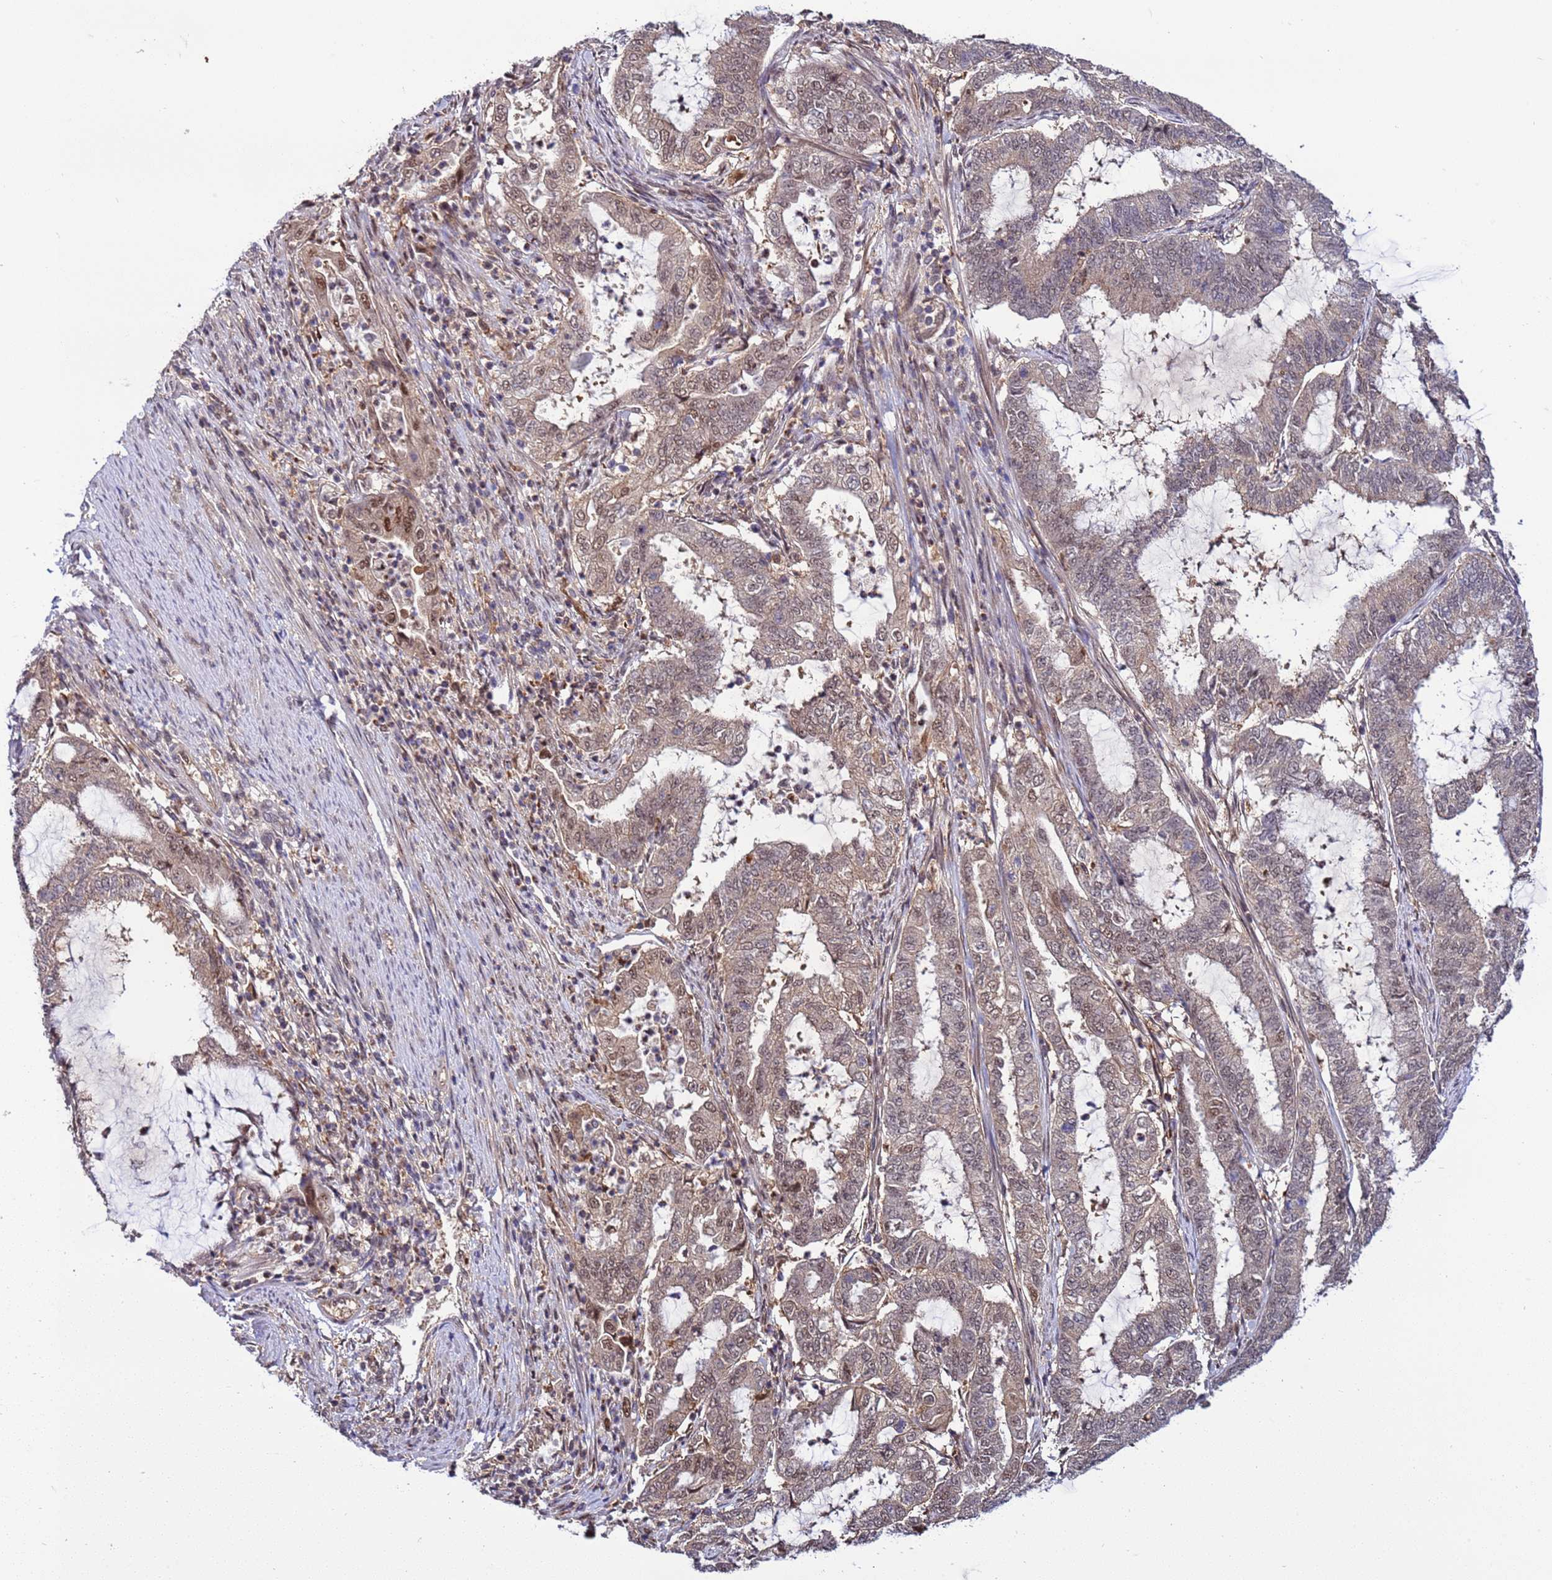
{"staining": {"intensity": "weak", "quantity": "25%-75%", "location": "cytoplasmic/membranous,nuclear"}, "tissue": "endometrial cancer", "cell_type": "Tumor cells", "image_type": "cancer", "snomed": [{"axis": "morphology", "description": "Adenocarcinoma, NOS"}, {"axis": "topography", "description": "Endometrium"}], "caption": "About 25%-75% of tumor cells in human endometrial cancer exhibit weak cytoplasmic/membranous and nuclear protein expression as visualized by brown immunohistochemical staining.", "gene": "GEN1", "patient": {"sex": "female", "age": 51}}